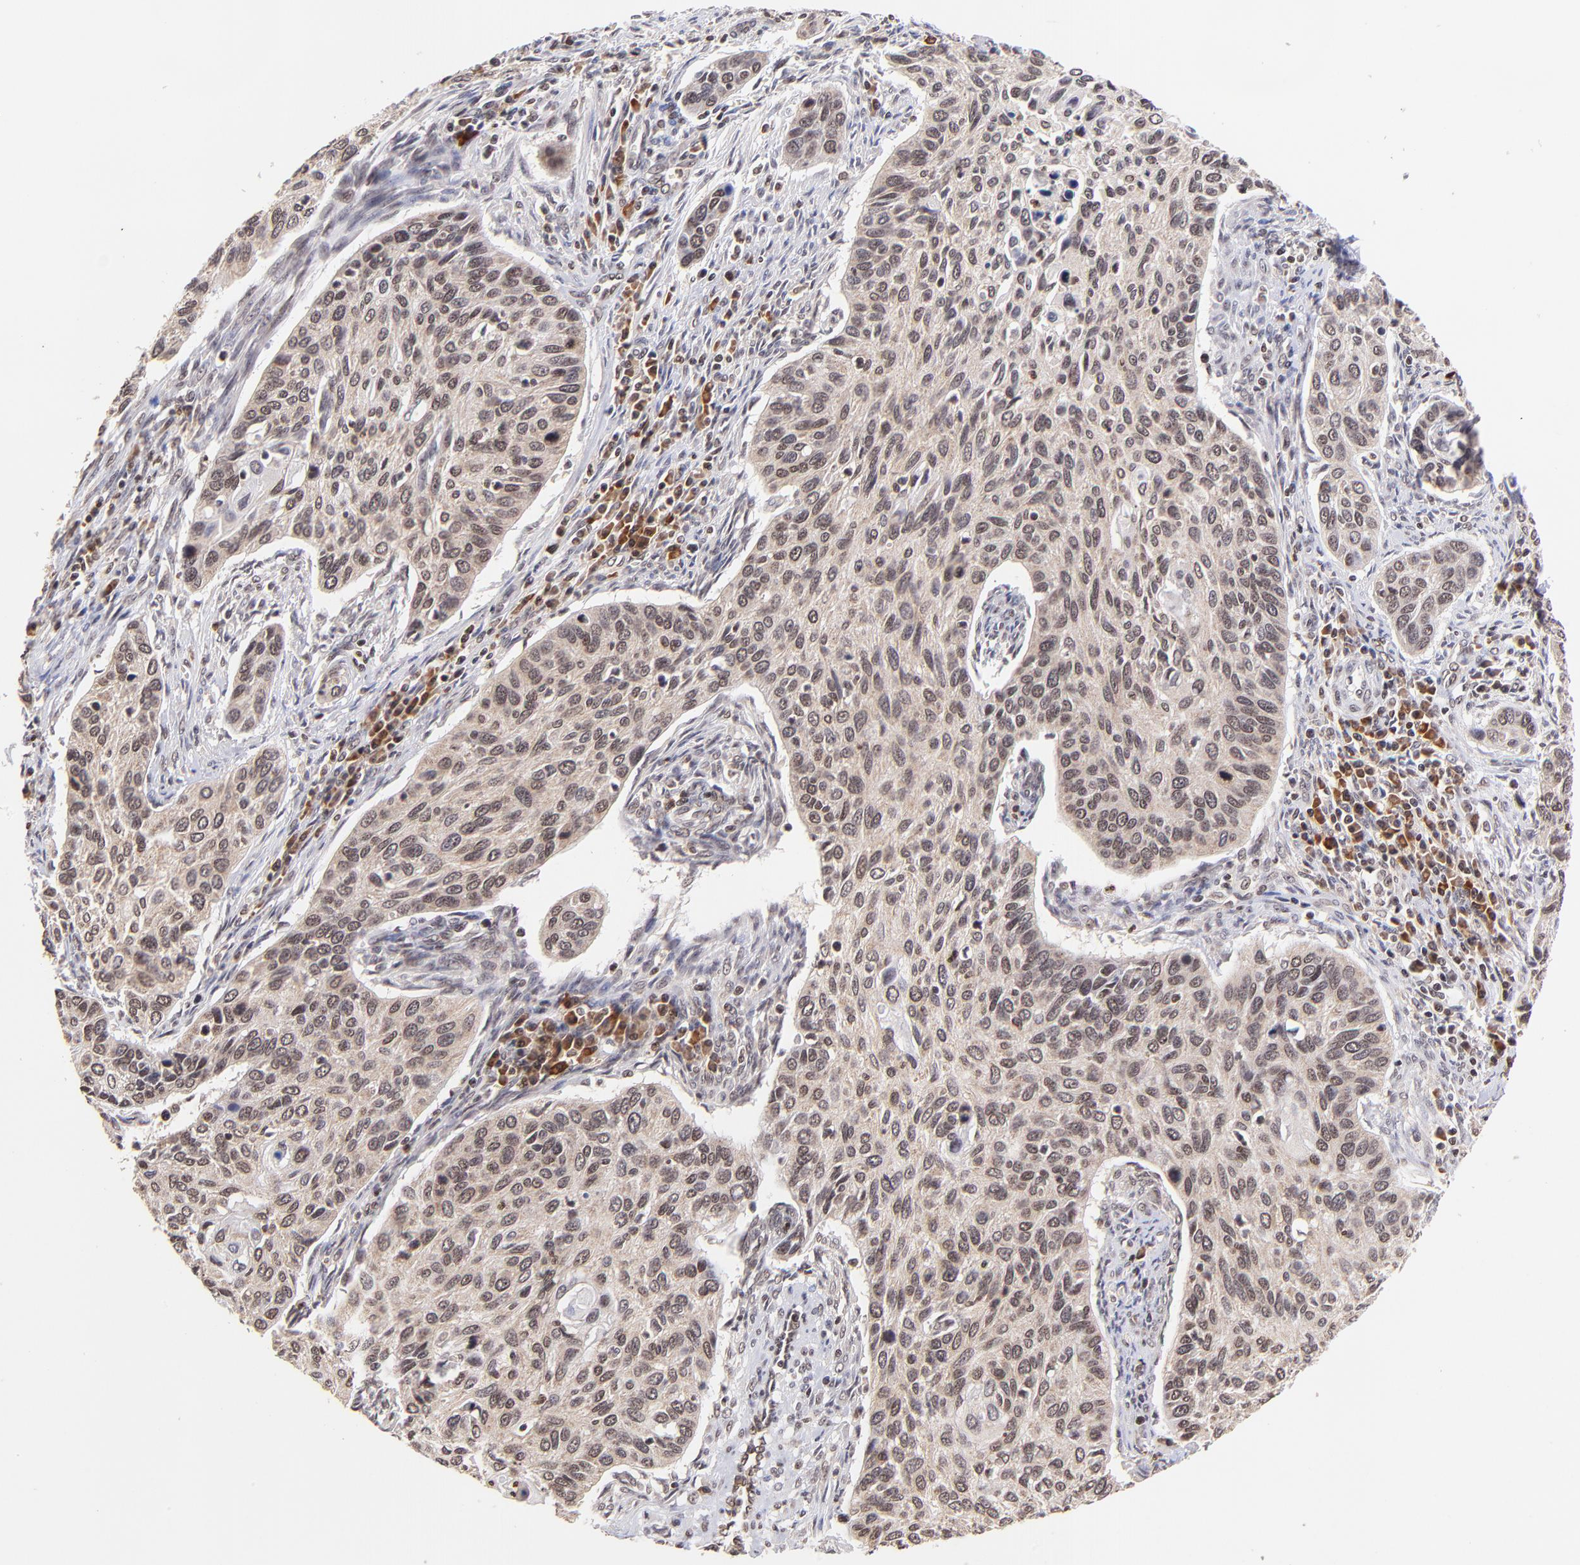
{"staining": {"intensity": "moderate", "quantity": ">75%", "location": "nuclear"}, "tissue": "cervical cancer", "cell_type": "Tumor cells", "image_type": "cancer", "snomed": [{"axis": "morphology", "description": "Squamous cell carcinoma, NOS"}, {"axis": "topography", "description": "Cervix"}], "caption": "Brown immunohistochemical staining in human squamous cell carcinoma (cervical) shows moderate nuclear staining in about >75% of tumor cells.", "gene": "WDR25", "patient": {"sex": "female", "age": 57}}